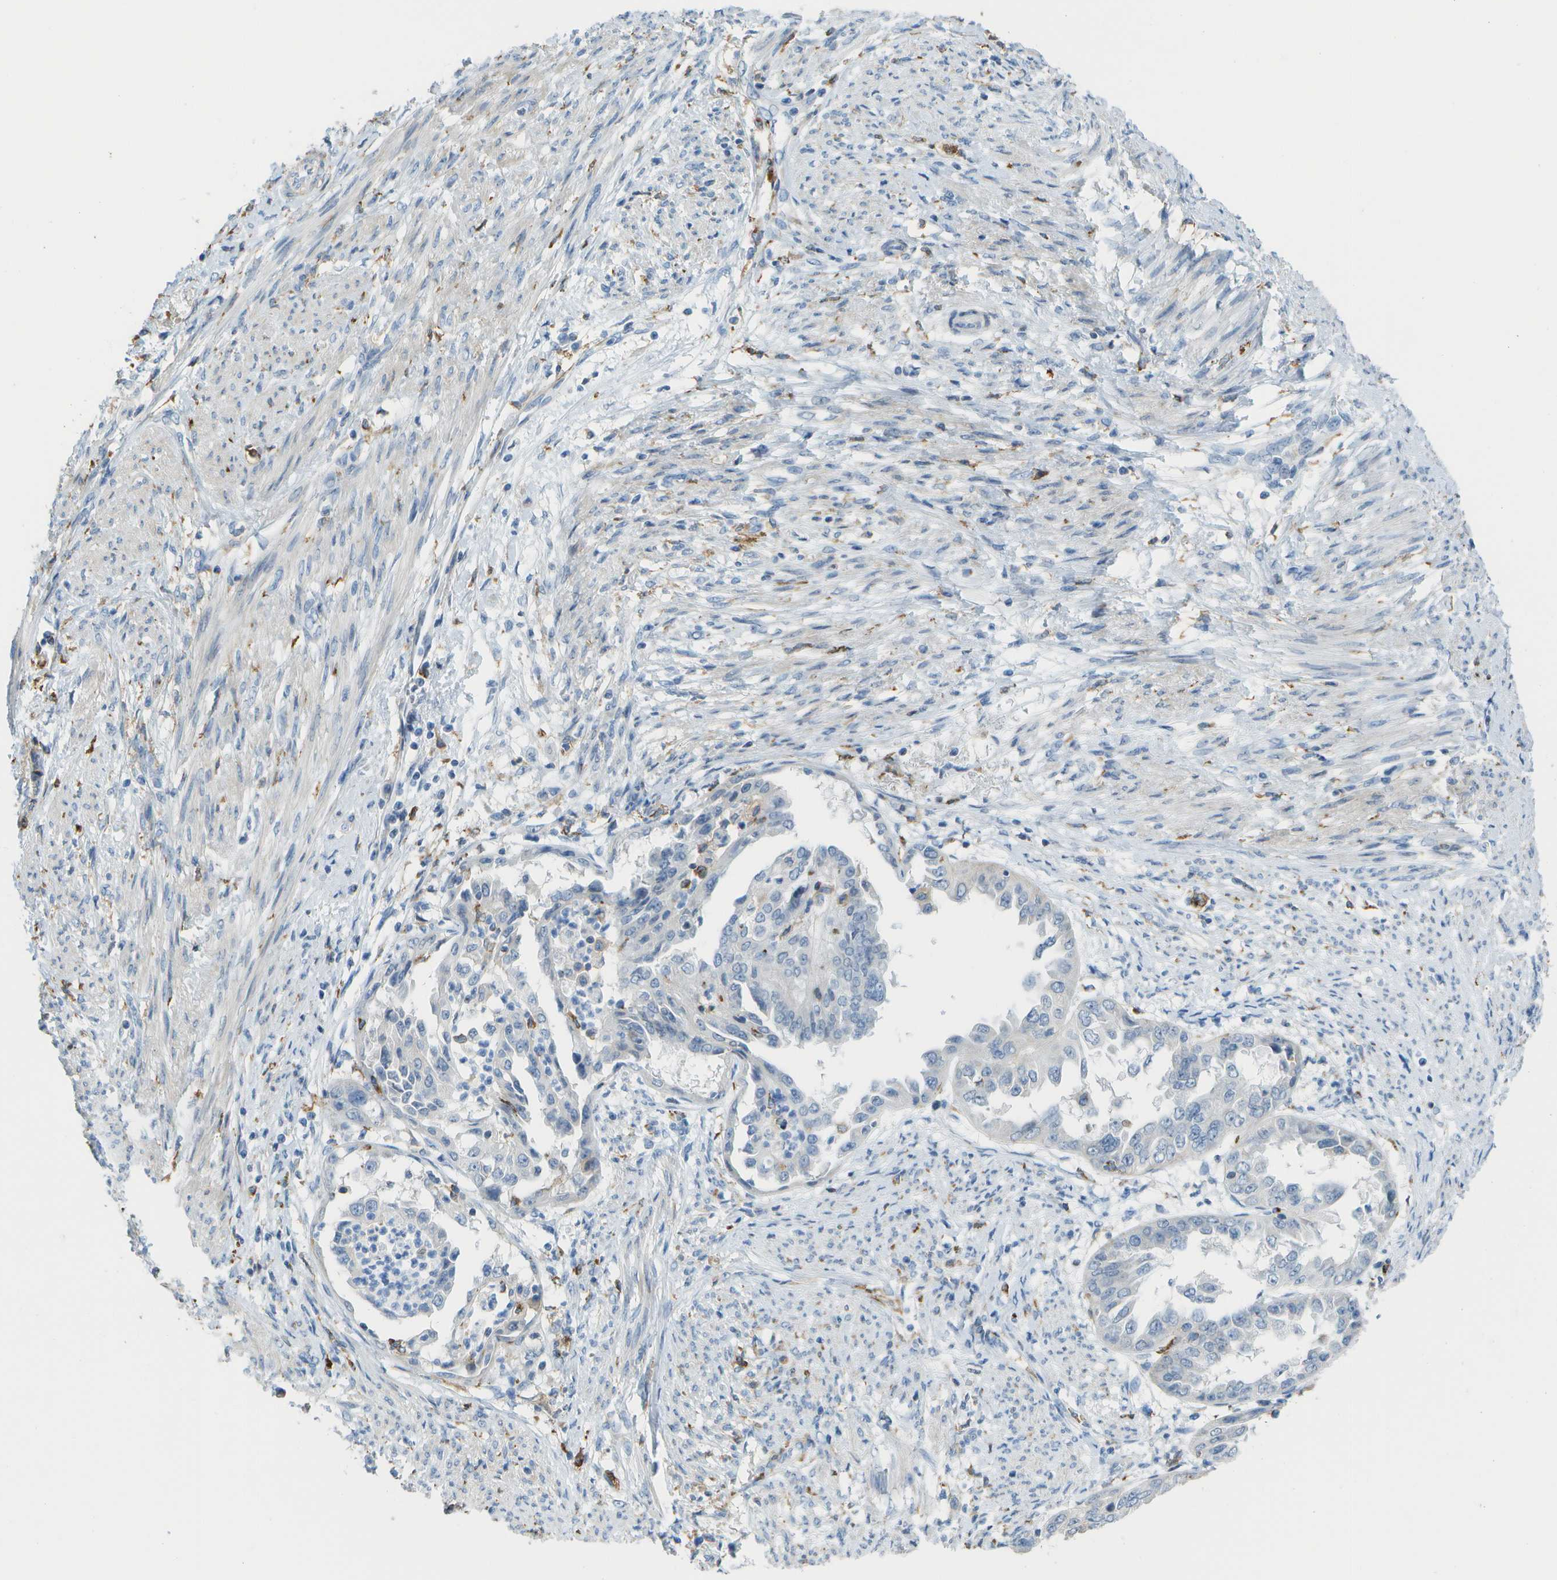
{"staining": {"intensity": "negative", "quantity": "none", "location": "none"}, "tissue": "endometrial cancer", "cell_type": "Tumor cells", "image_type": "cancer", "snomed": [{"axis": "morphology", "description": "Adenocarcinoma, NOS"}, {"axis": "topography", "description": "Endometrium"}], "caption": "Immunohistochemical staining of endometrial cancer (adenocarcinoma) displays no significant staining in tumor cells.", "gene": "ZBTB43", "patient": {"sex": "female", "age": 85}}